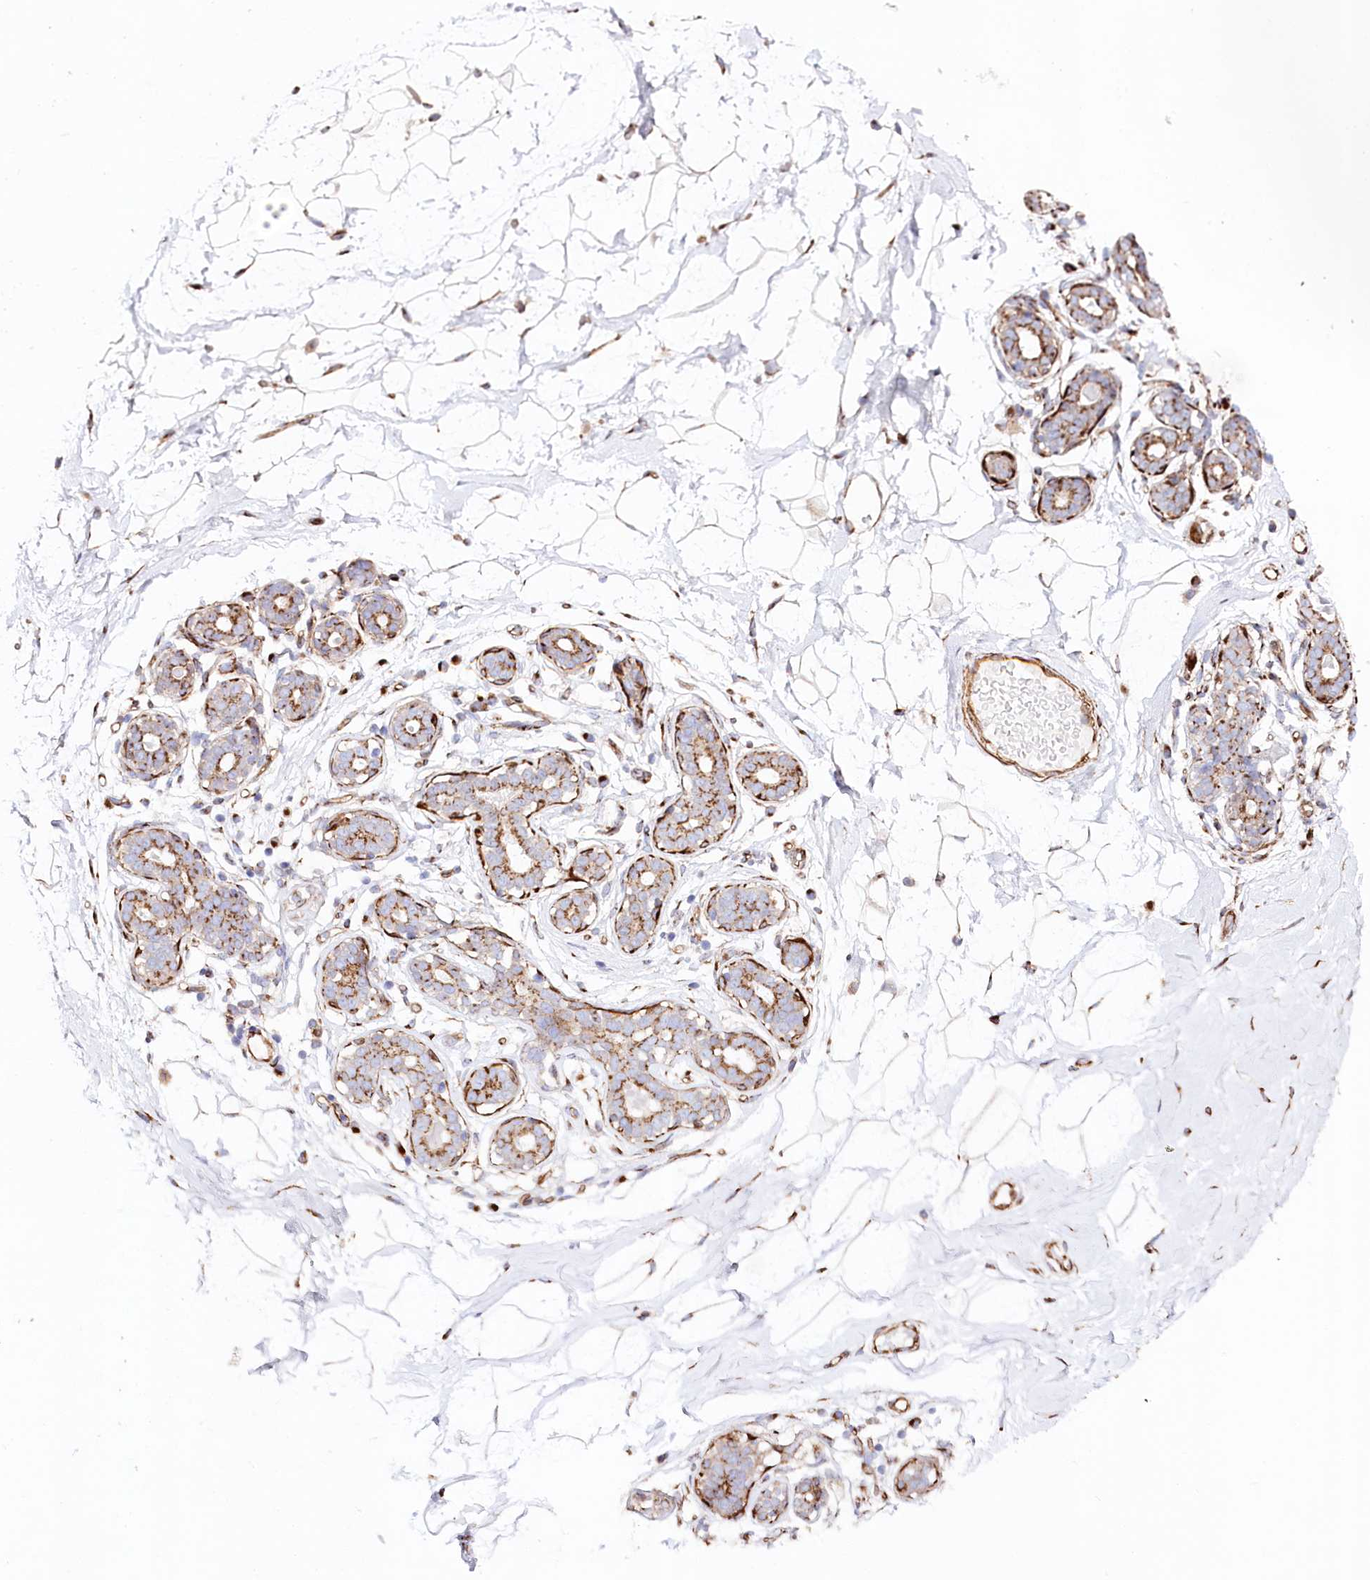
{"staining": {"intensity": "moderate", "quantity": ">75%", "location": "cytoplasmic/membranous"}, "tissue": "breast", "cell_type": "Adipocytes", "image_type": "normal", "snomed": [{"axis": "morphology", "description": "Normal tissue, NOS"}, {"axis": "topography", "description": "Breast"}], "caption": "Protein analysis of unremarkable breast displays moderate cytoplasmic/membranous expression in approximately >75% of adipocytes. (Stains: DAB in brown, nuclei in blue, Microscopy: brightfield microscopy at high magnification).", "gene": "ABRAXAS2", "patient": {"sex": "female", "age": 23}}